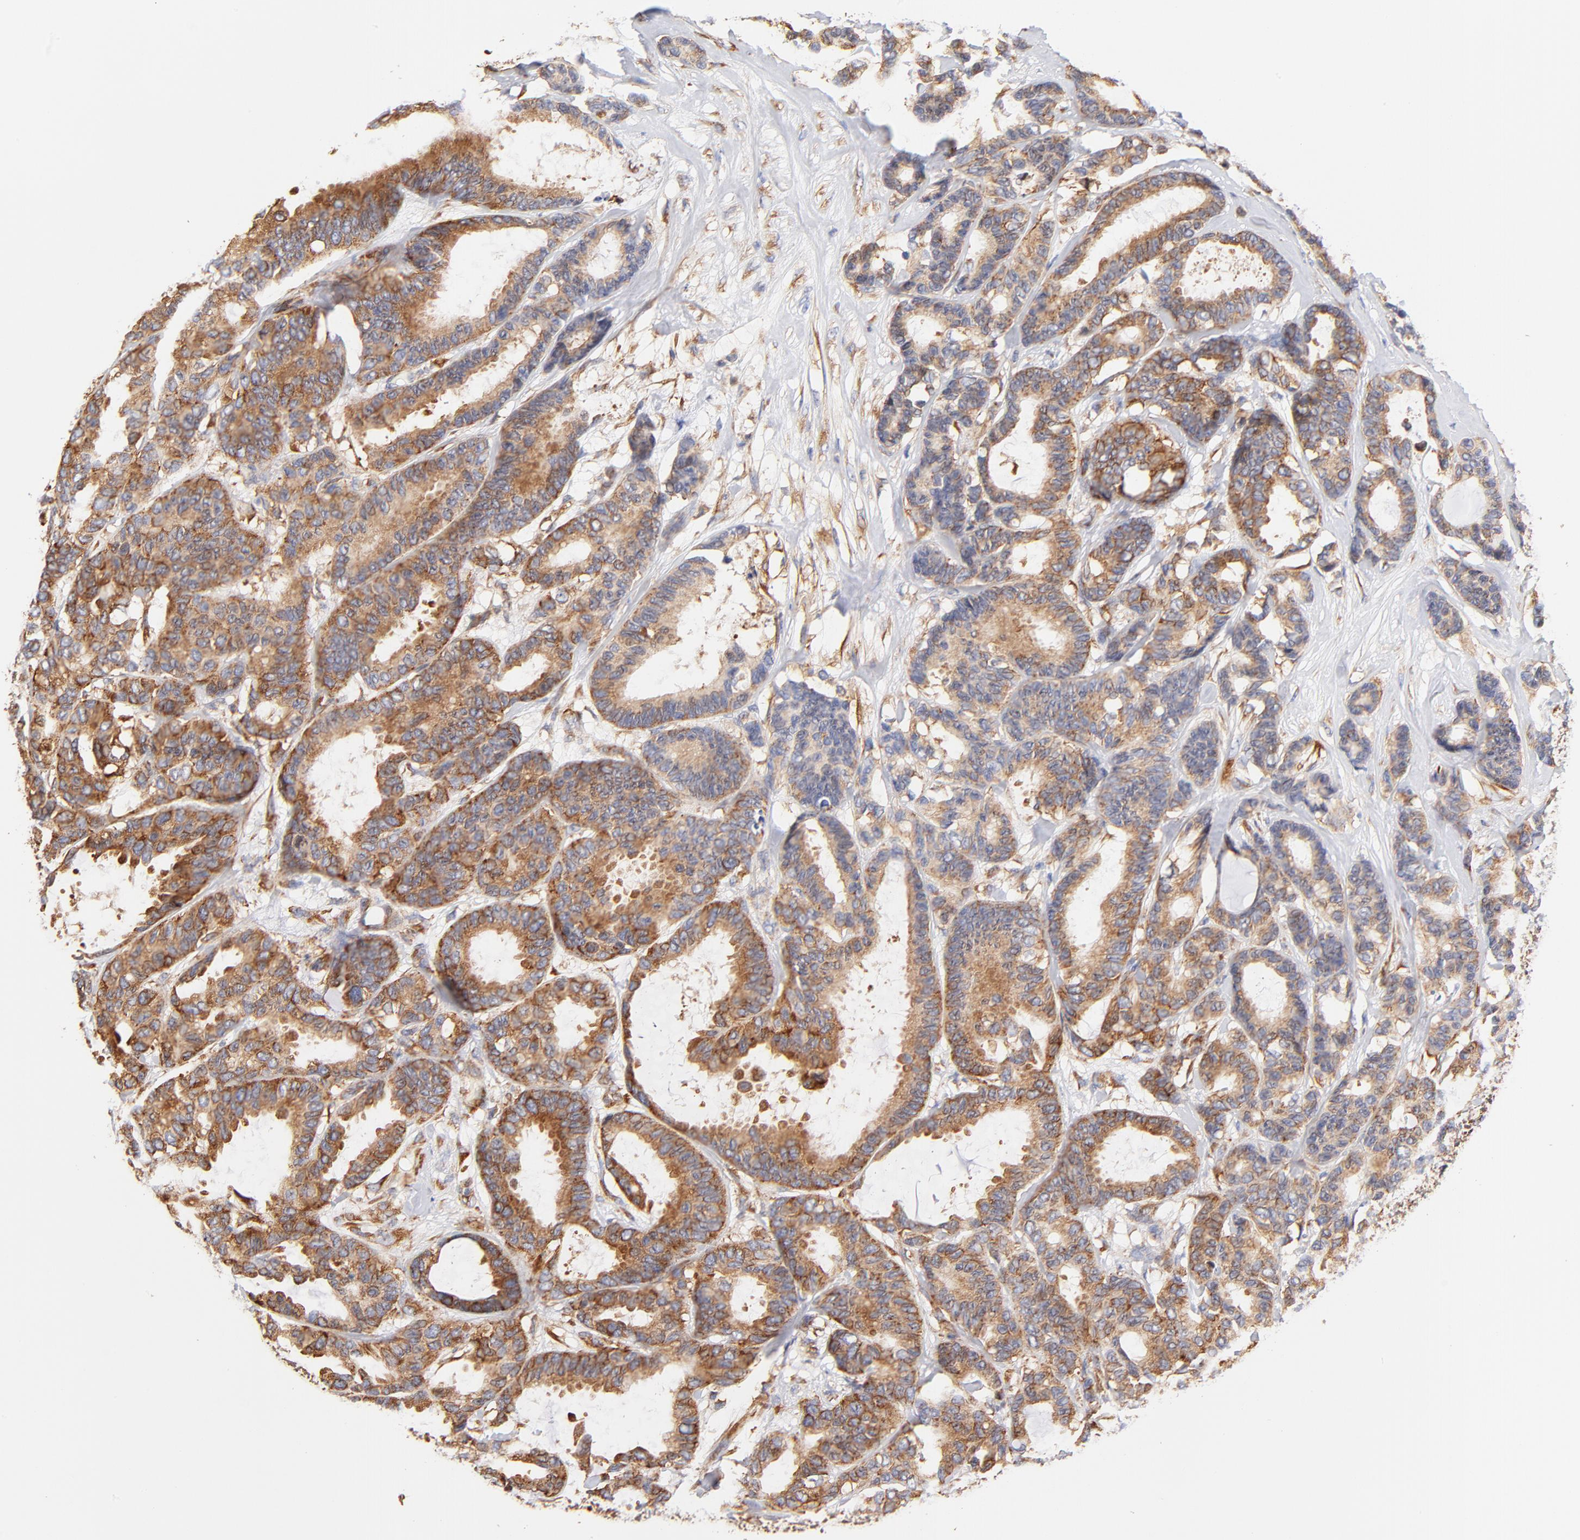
{"staining": {"intensity": "moderate", "quantity": ">75%", "location": "cytoplasmic/membranous"}, "tissue": "breast cancer", "cell_type": "Tumor cells", "image_type": "cancer", "snomed": [{"axis": "morphology", "description": "Duct carcinoma"}, {"axis": "topography", "description": "Breast"}], "caption": "An image showing moderate cytoplasmic/membranous positivity in approximately >75% of tumor cells in intraductal carcinoma (breast), as visualized by brown immunohistochemical staining.", "gene": "RPL27", "patient": {"sex": "female", "age": 87}}